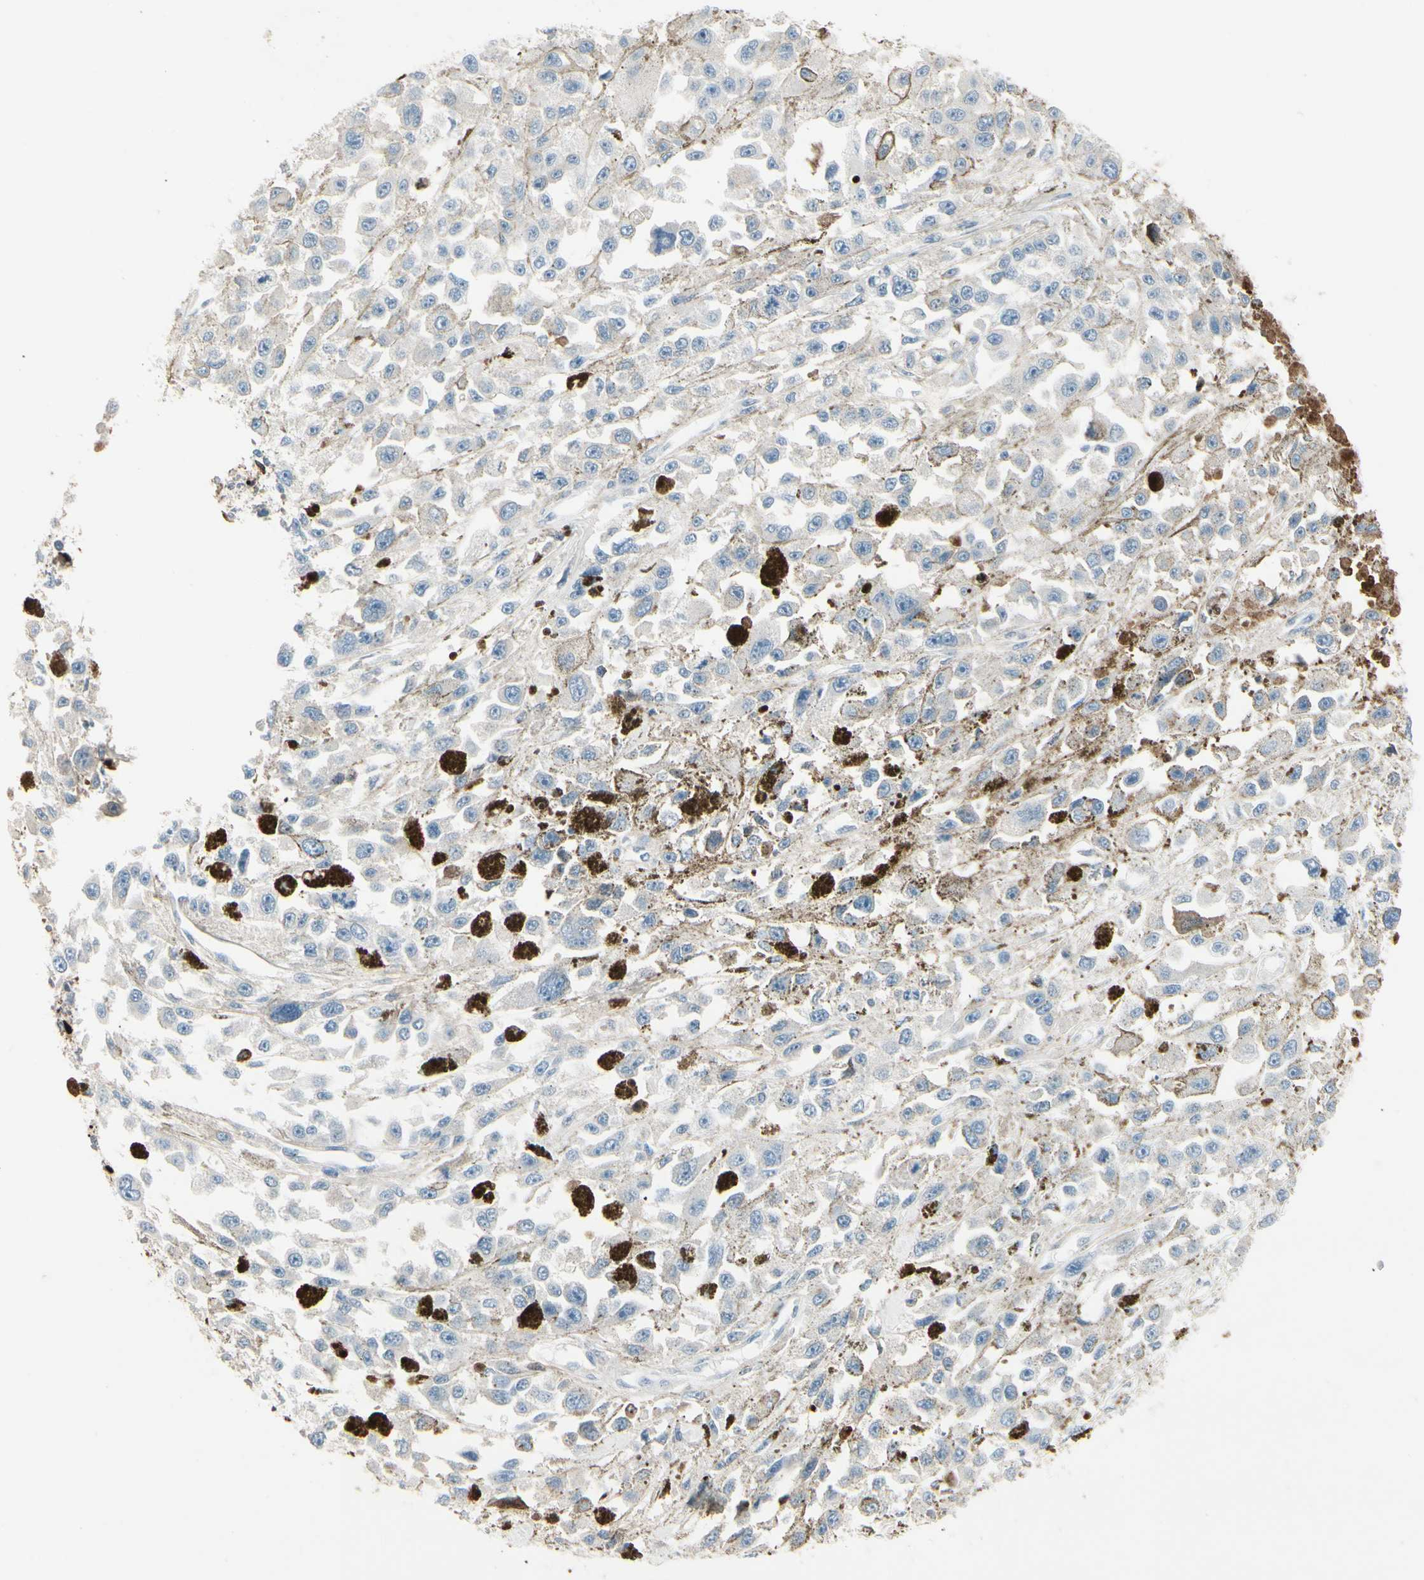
{"staining": {"intensity": "negative", "quantity": "none", "location": "none"}, "tissue": "melanoma", "cell_type": "Tumor cells", "image_type": "cancer", "snomed": [{"axis": "morphology", "description": "Malignant melanoma, Metastatic site"}, {"axis": "topography", "description": "Lymph node"}], "caption": "Tumor cells are negative for brown protein staining in malignant melanoma (metastatic site). The staining was performed using DAB (3,3'-diaminobenzidine) to visualize the protein expression in brown, while the nuclei were stained in blue with hematoxylin (Magnification: 20x).", "gene": "IGHG1", "patient": {"sex": "male", "age": 59}}